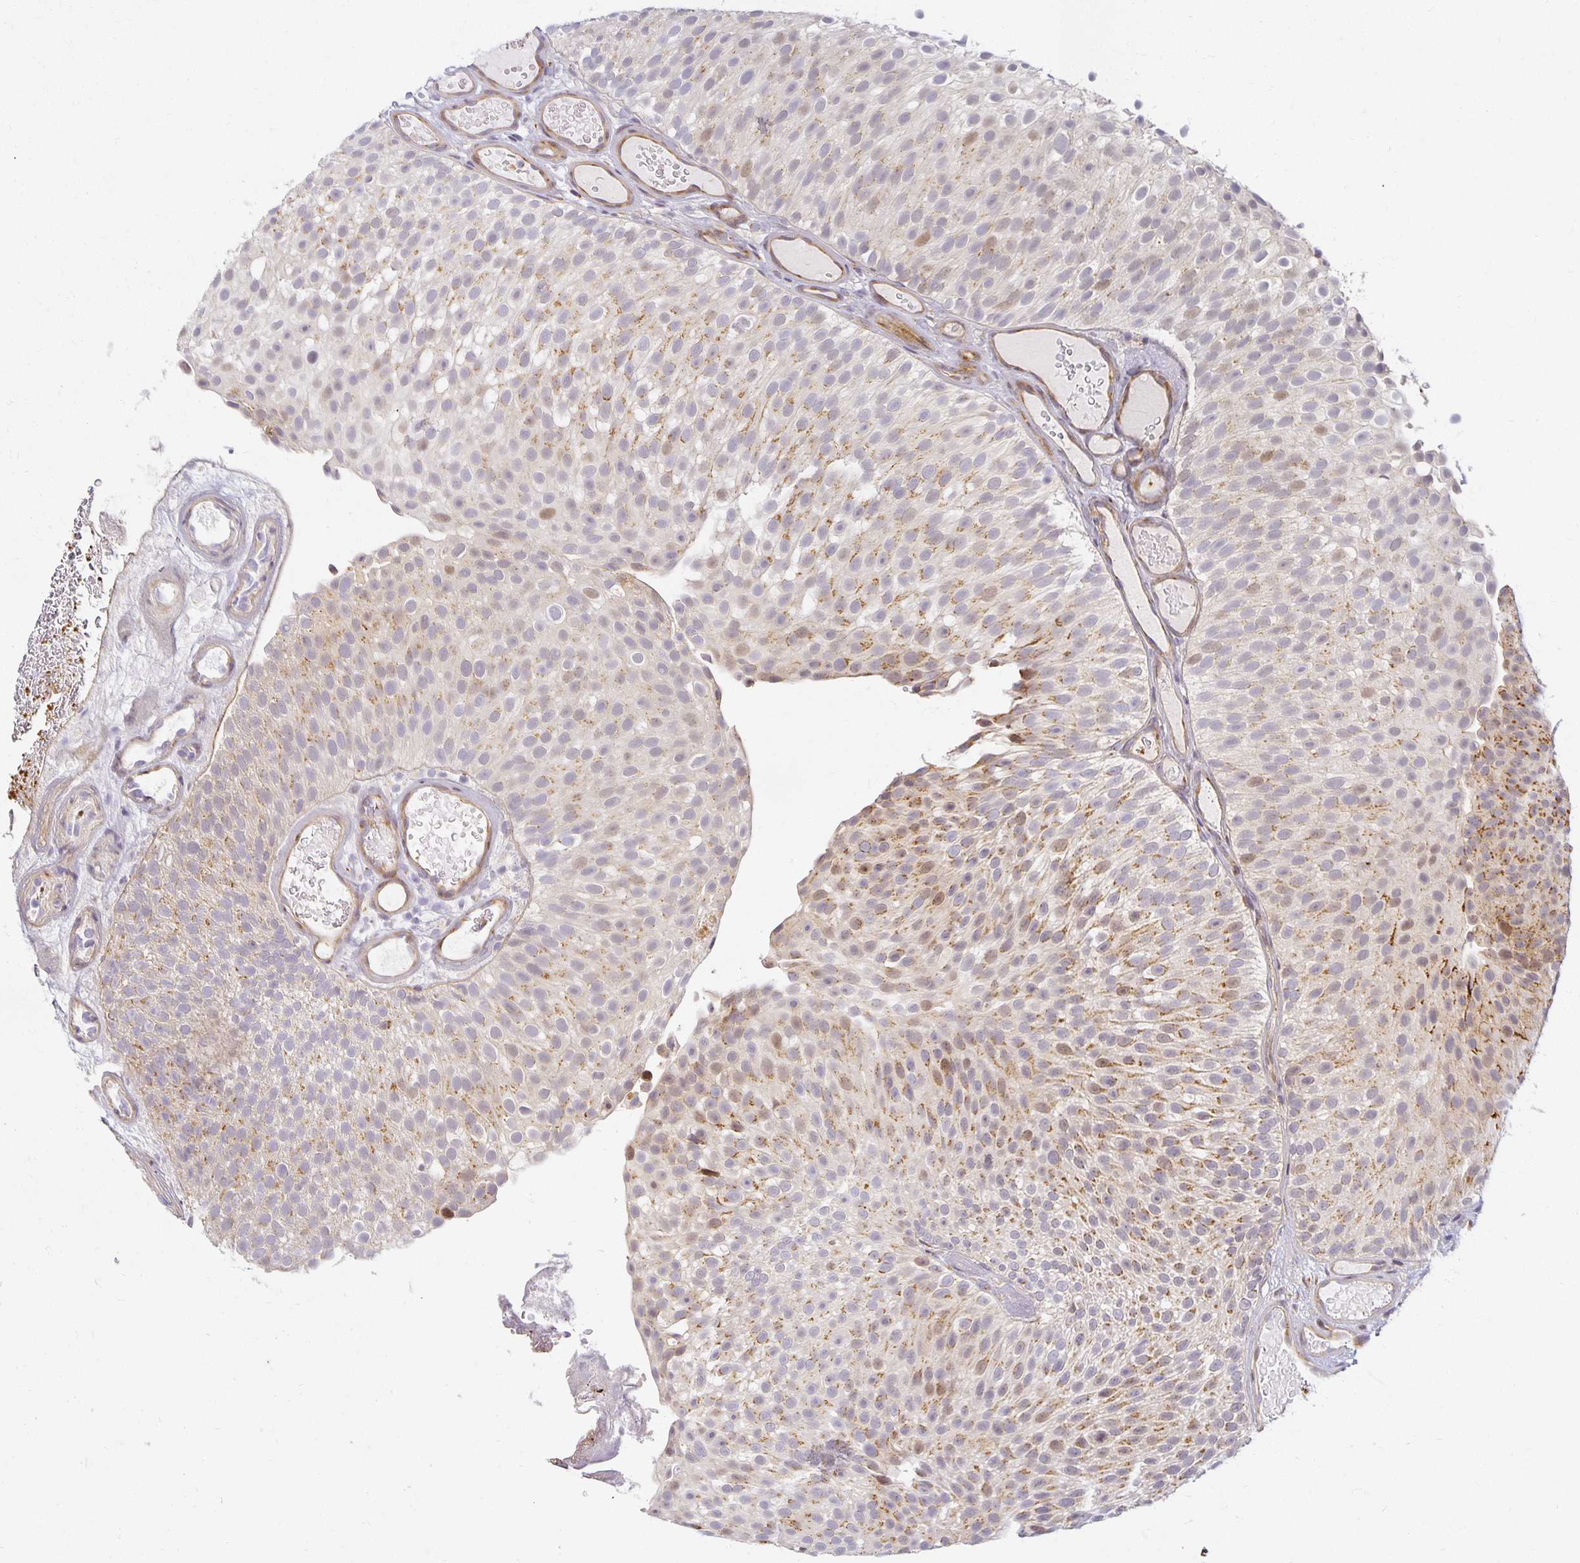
{"staining": {"intensity": "moderate", "quantity": "25%-75%", "location": "cytoplasmic/membranous,nuclear"}, "tissue": "urothelial cancer", "cell_type": "Tumor cells", "image_type": "cancer", "snomed": [{"axis": "morphology", "description": "Urothelial carcinoma, Low grade"}, {"axis": "topography", "description": "Urinary bladder"}], "caption": "Urothelial cancer was stained to show a protein in brown. There is medium levels of moderate cytoplasmic/membranous and nuclear expression in about 25%-75% of tumor cells.", "gene": "EHF", "patient": {"sex": "male", "age": 78}}